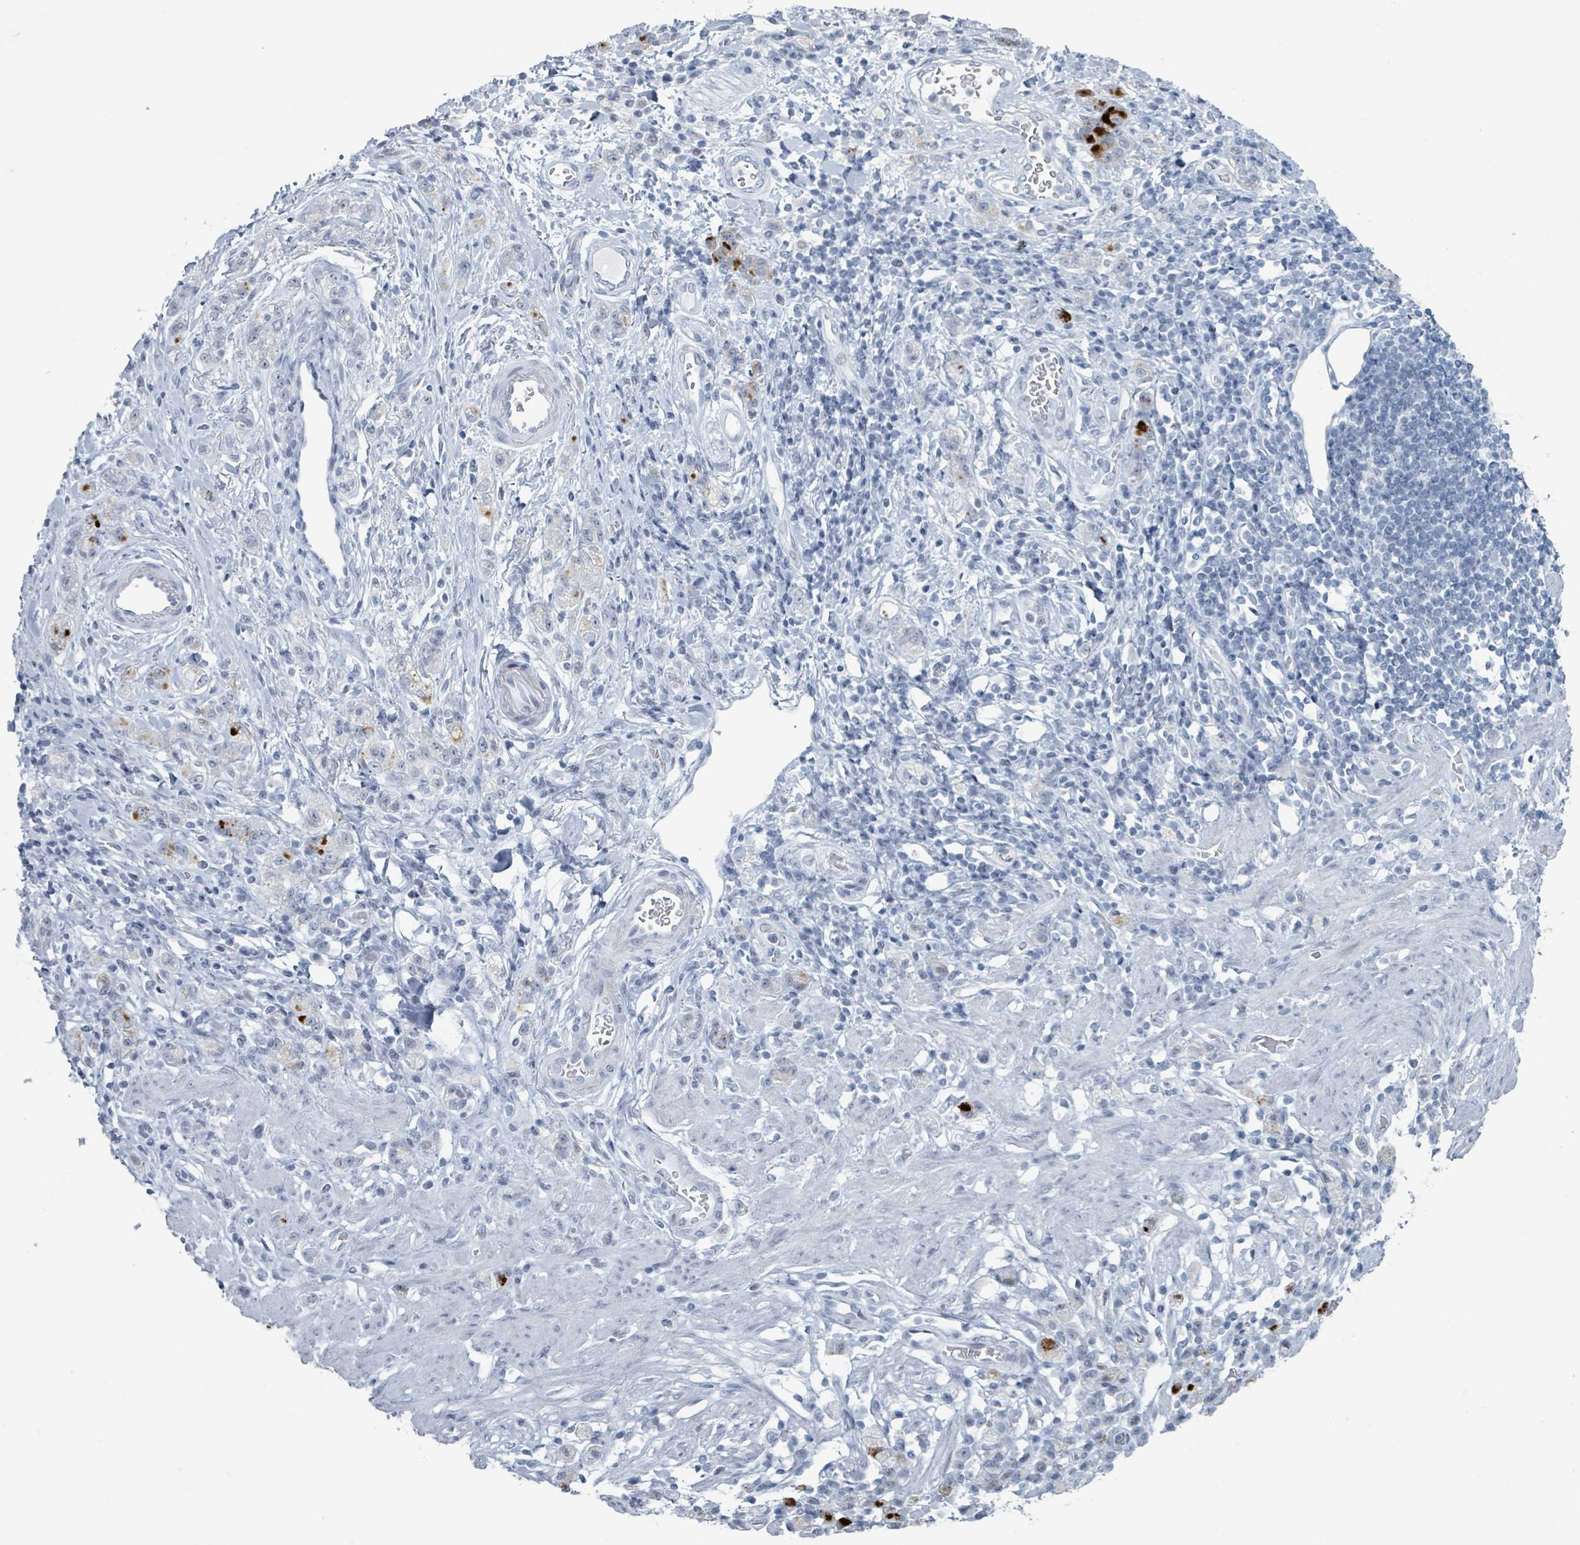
{"staining": {"intensity": "strong", "quantity": "<25%", "location": "cytoplasmic/membranous"}, "tissue": "stomach cancer", "cell_type": "Tumor cells", "image_type": "cancer", "snomed": [{"axis": "morphology", "description": "Adenocarcinoma, NOS"}, {"axis": "topography", "description": "Stomach"}], "caption": "The micrograph shows immunohistochemical staining of adenocarcinoma (stomach). There is strong cytoplasmic/membranous expression is identified in approximately <25% of tumor cells.", "gene": "GPR15LG", "patient": {"sex": "male", "age": 77}}